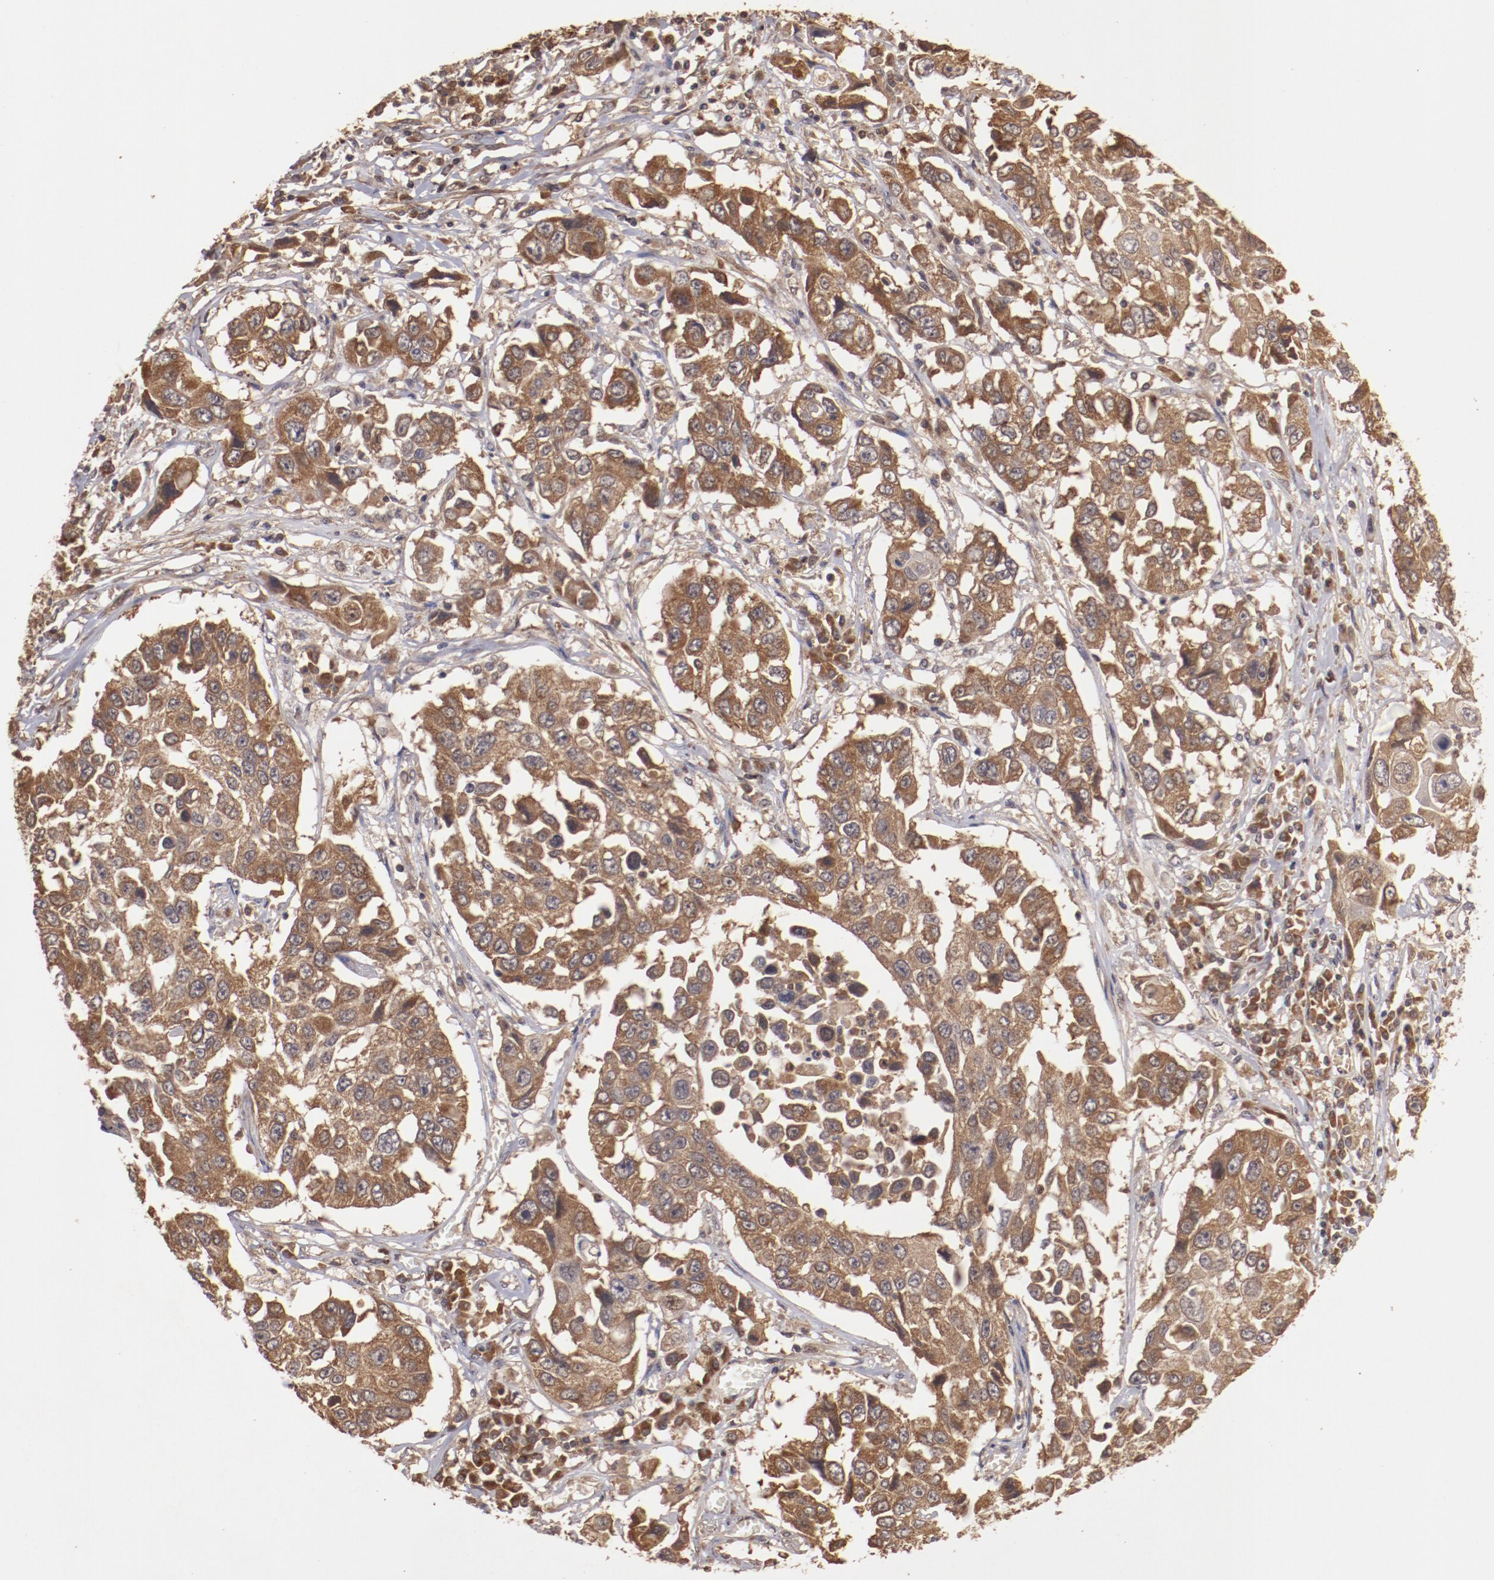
{"staining": {"intensity": "strong", "quantity": ">75%", "location": "cytoplasmic/membranous"}, "tissue": "lung cancer", "cell_type": "Tumor cells", "image_type": "cancer", "snomed": [{"axis": "morphology", "description": "Squamous cell carcinoma, NOS"}, {"axis": "topography", "description": "Lung"}], "caption": "Lung cancer stained with a protein marker exhibits strong staining in tumor cells.", "gene": "TXNDC16", "patient": {"sex": "male", "age": 71}}